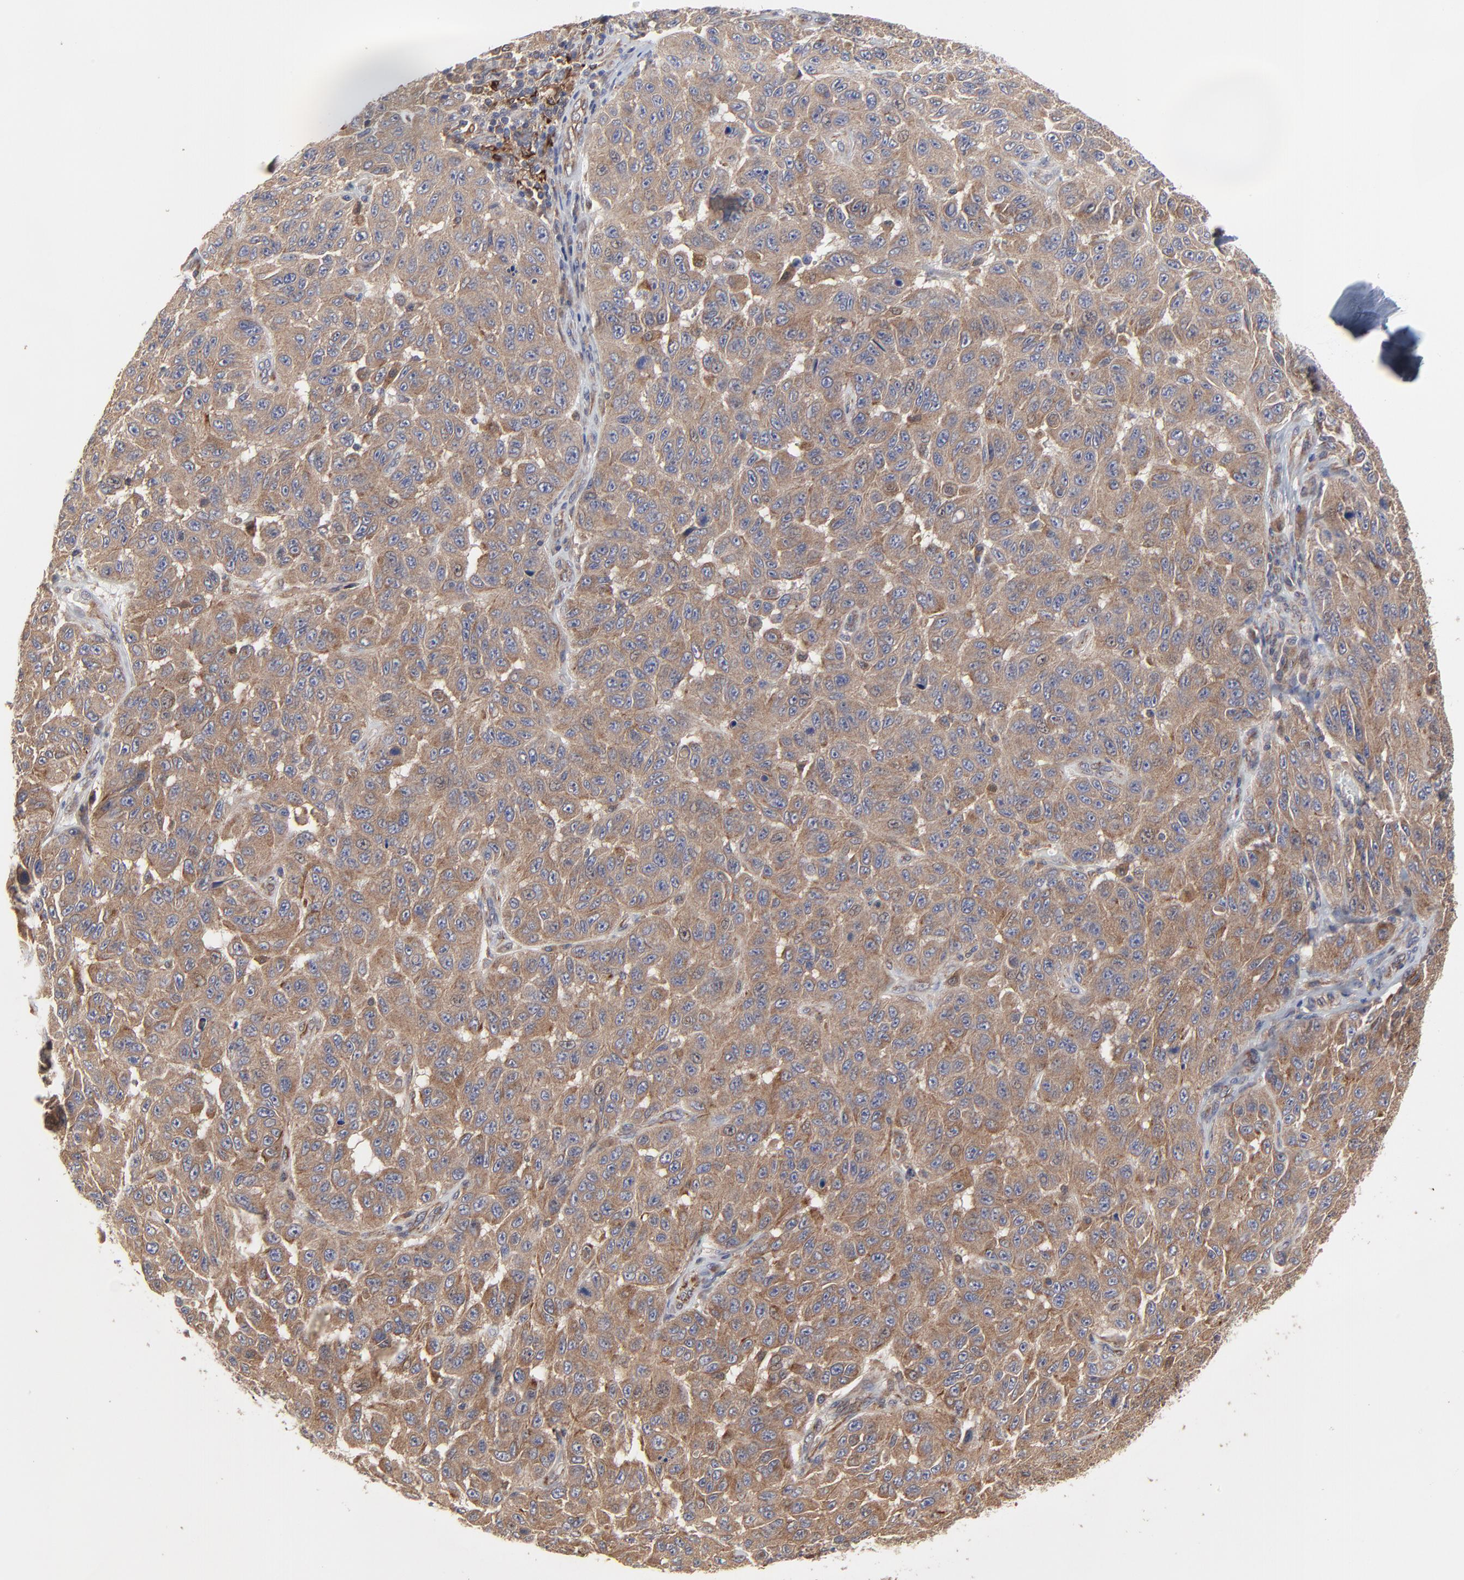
{"staining": {"intensity": "moderate", "quantity": ">75%", "location": "cytoplasmic/membranous"}, "tissue": "melanoma", "cell_type": "Tumor cells", "image_type": "cancer", "snomed": [{"axis": "morphology", "description": "Malignant melanoma, NOS"}, {"axis": "topography", "description": "Skin"}], "caption": "About >75% of tumor cells in melanoma demonstrate moderate cytoplasmic/membranous protein positivity as visualized by brown immunohistochemical staining.", "gene": "RAB9A", "patient": {"sex": "male", "age": 30}}